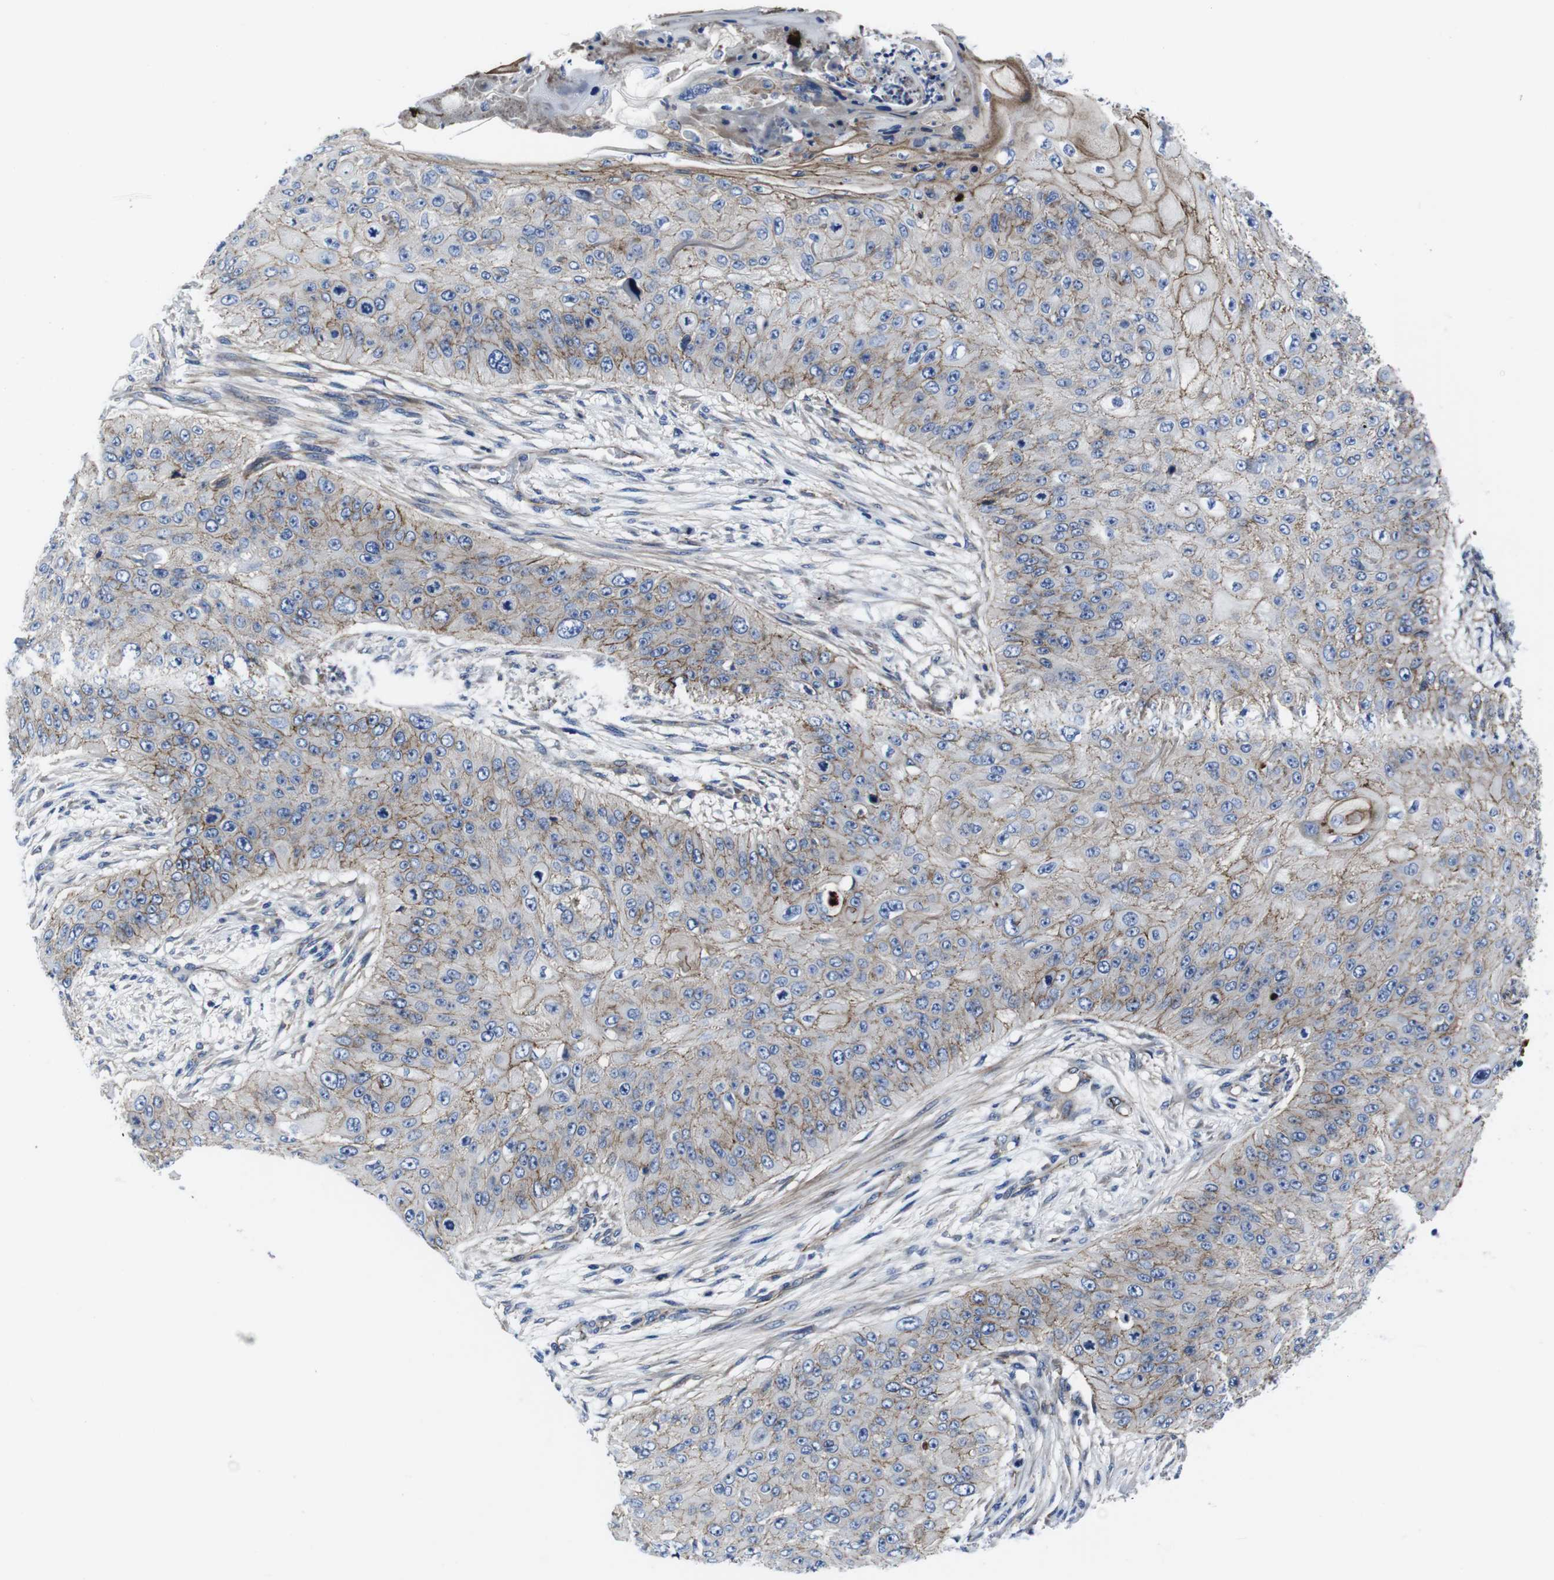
{"staining": {"intensity": "weak", "quantity": ">75%", "location": "cytoplasmic/membranous"}, "tissue": "skin cancer", "cell_type": "Tumor cells", "image_type": "cancer", "snomed": [{"axis": "morphology", "description": "Squamous cell carcinoma, NOS"}, {"axis": "topography", "description": "Skin"}], "caption": "A low amount of weak cytoplasmic/membranous staining is seen in approximately >75% of tumor cells in skin cancer (squamous cell carcinoma) tissue.", "gene": "NUMB", "patient": {"sex": "female", "age": 80}}